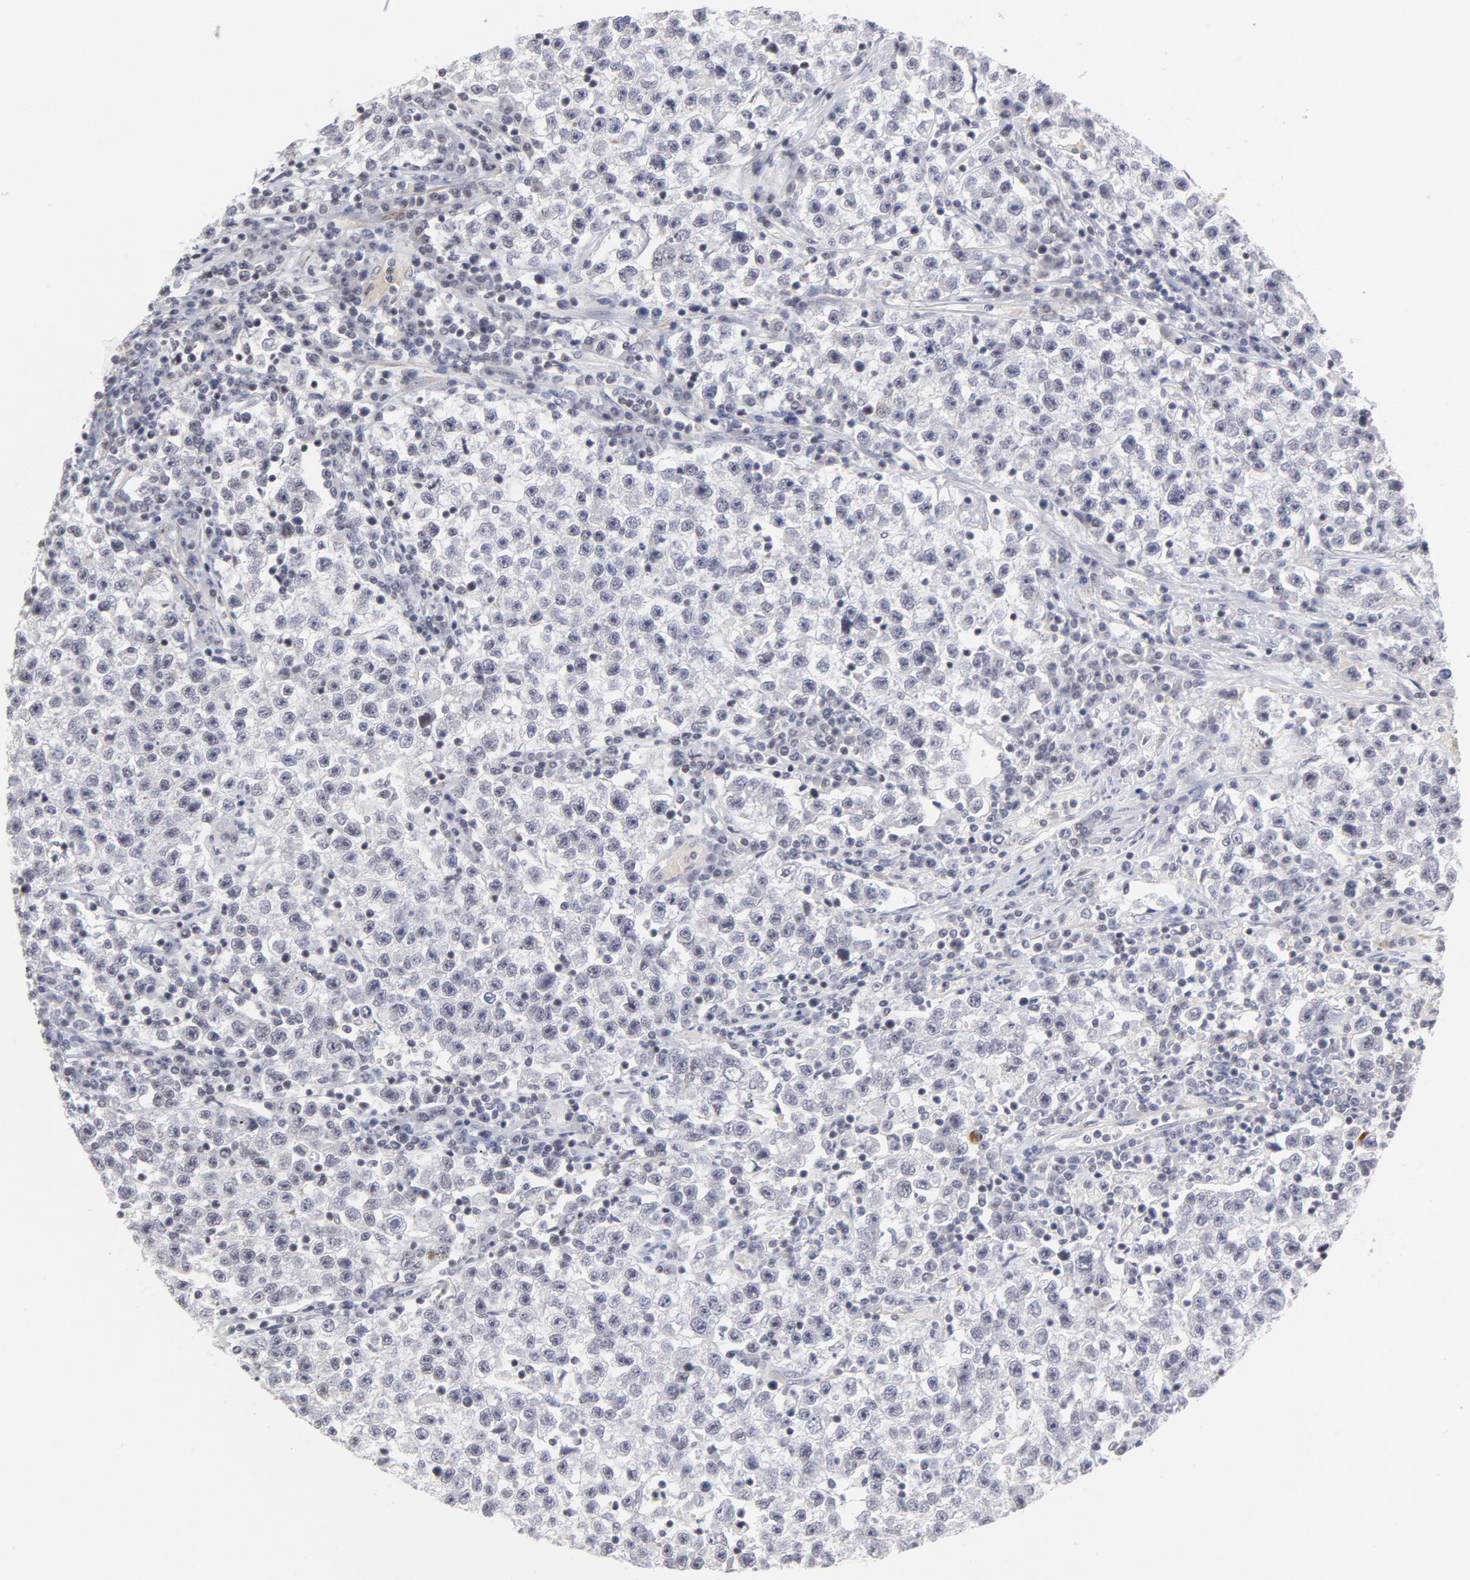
{"staining": {"intensity": "strong", "quantity": ">75%", "location": "nuclear"}, "tissue": "testis cancer", "cell_type": "Tumor cells", "image_type": "cancer", "snomed": [{"axis": "morphology", "description": "Seminoma, NOS"}, {"axis": "topography", "description": "Testis"}], "caption": "A high amount of strong nuclear expression is present in about >75% of tumor cells in testis seminoma tissue.", "gene": "CTCF", "patient": {"sex": "male", "age": 22}}